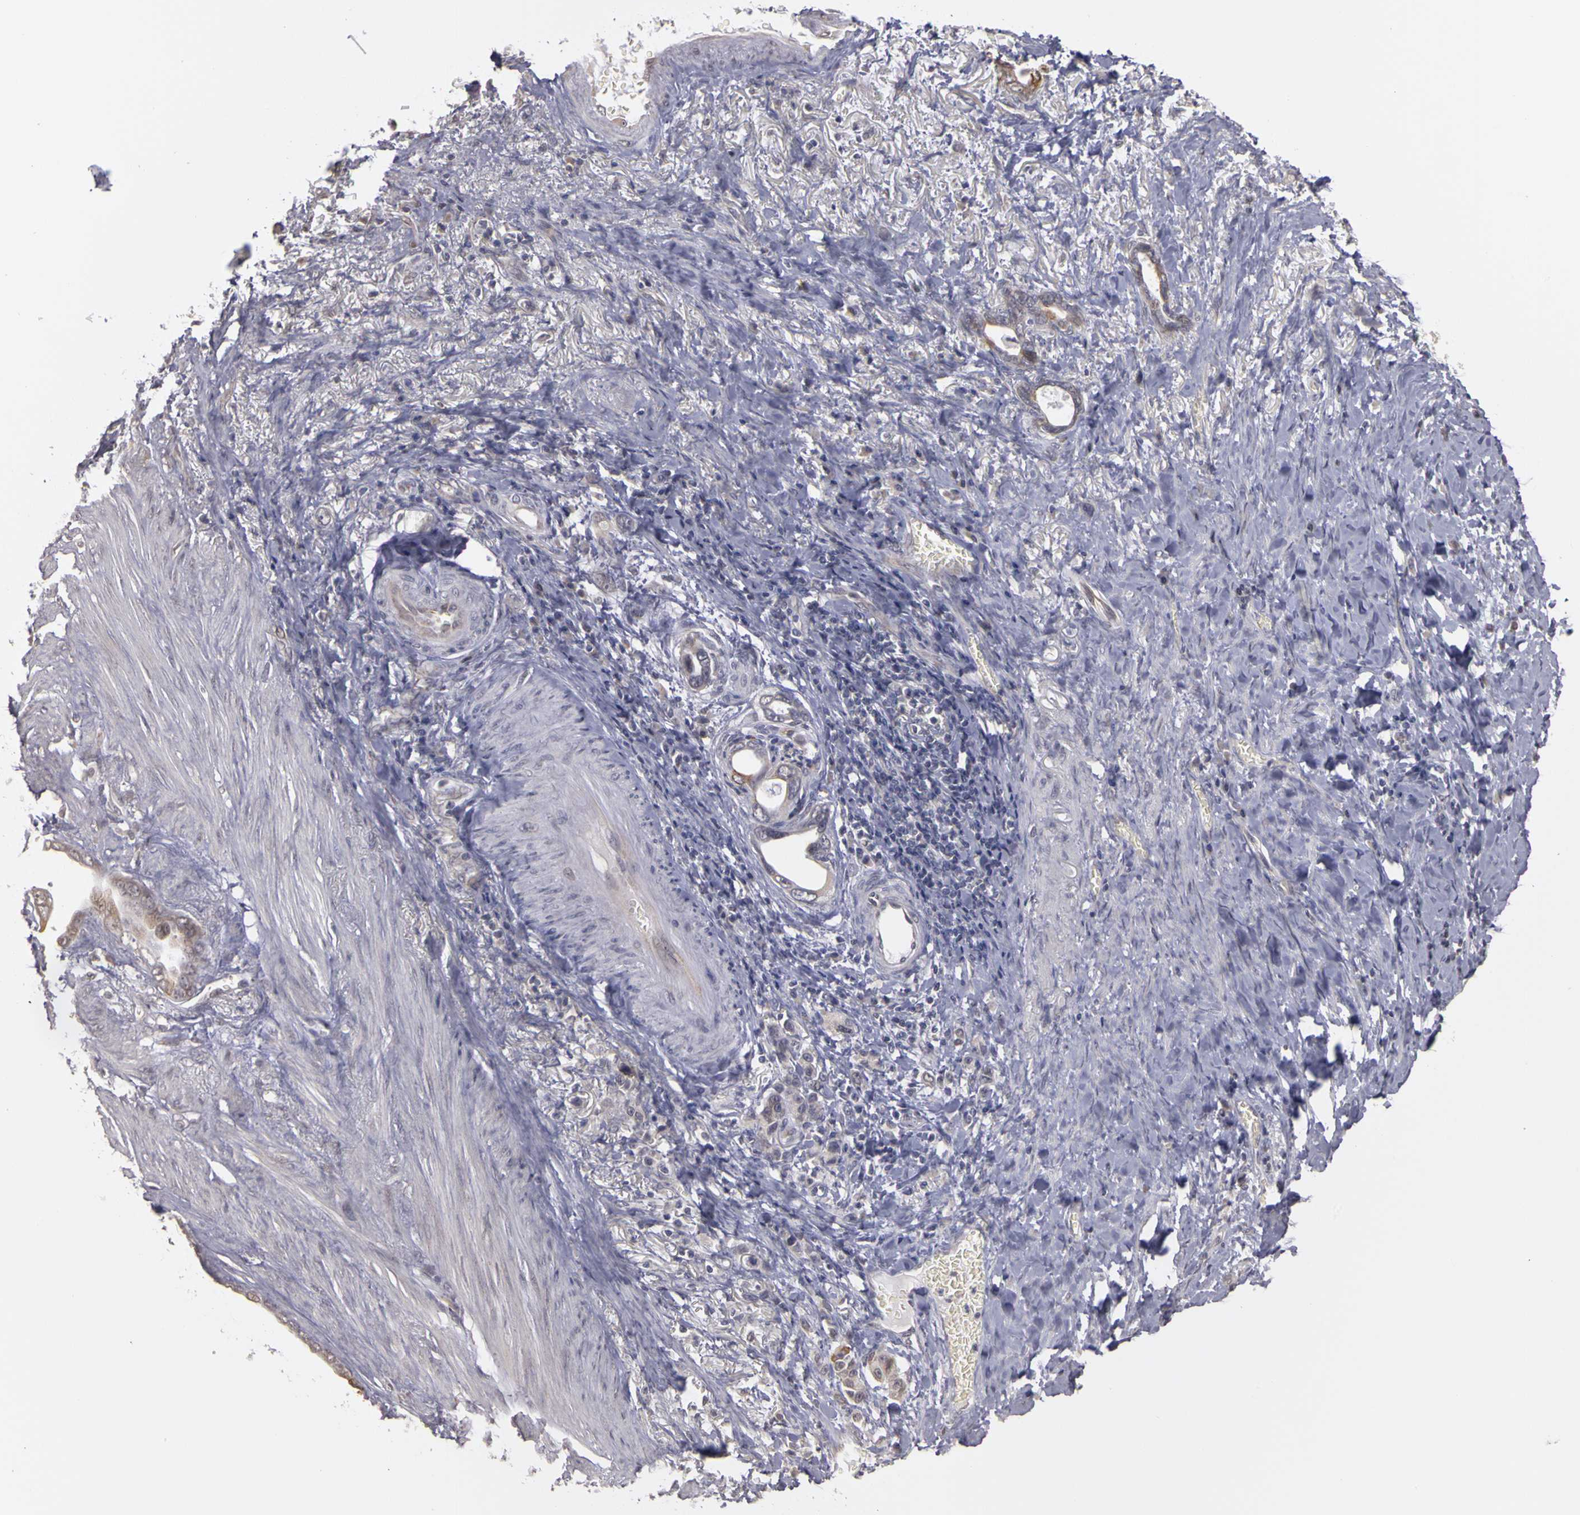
{"staining": {"intensity": "weak", "quantity": "25%-75%", "location": "cytoplasmic/membranous"}, "tissue": "stomach cancer", "cell_type": "Tumor cells", "image_type": "cancer", "snomed": [{"axis": "morphology", "description": "Adenocarcinoma, NOS"}, {"axis": "topography", "description": "Stomach"}], "caption": "Protein analysis of stomach cancer (adenocarcinoma) tissue shows weak cytoplasmic/membranous positivity in approximately 25%-75% of tumor cells.", "gene": "FRMD7", "patient": {"sex": "male", "age": 78}}